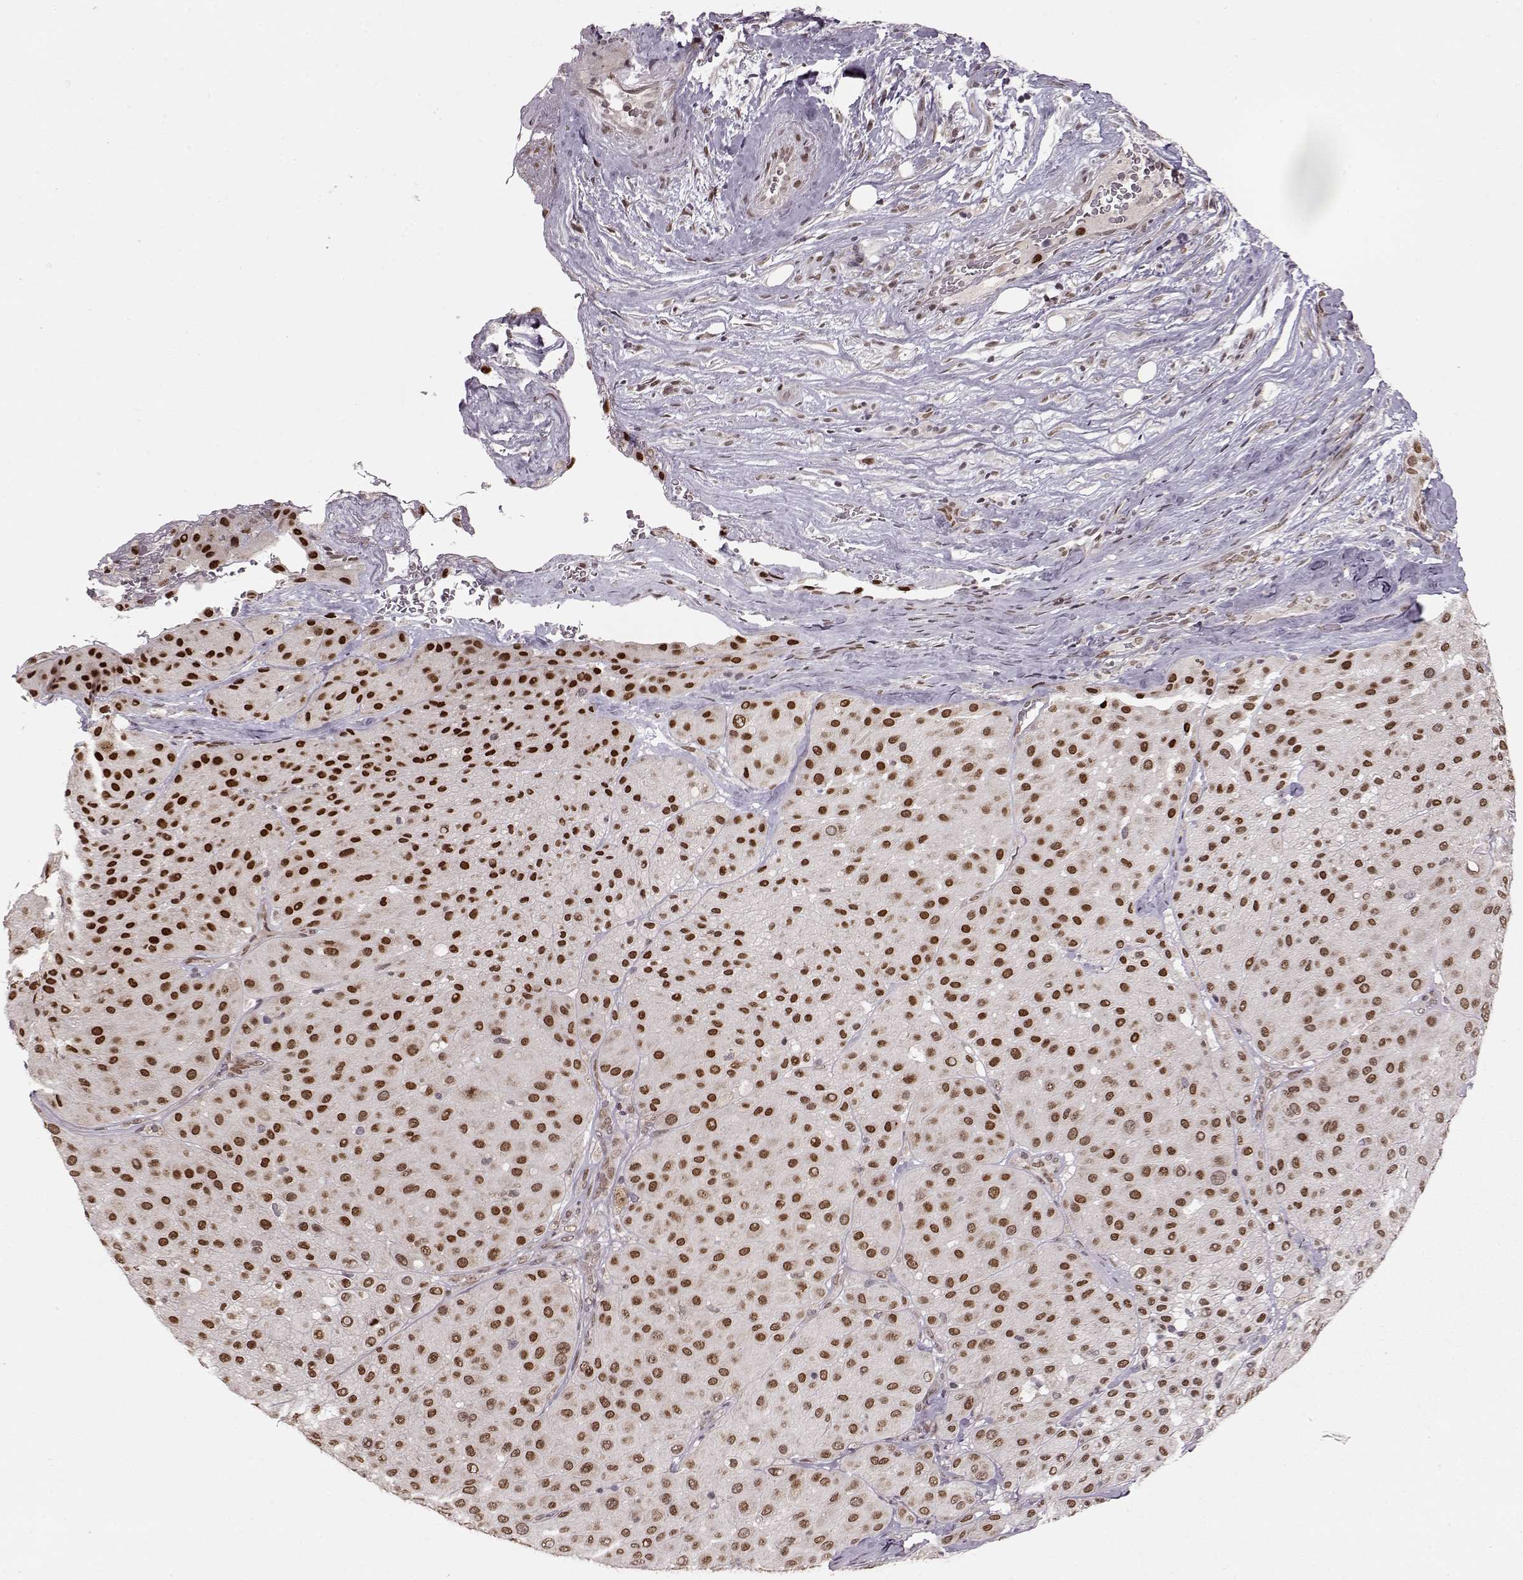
{"staining": {"intensity": "strong", "quantity": ">75%", "location": "nuclear"}, "tissue": "melanoma", "cell_type": "Tumor cells", "image_type": "cancer", "snomed": [{"axis": "morphology", "description": "Malignant melanoma, Metastatic site"}, {"axis": "topography", "description": "Smooth muscle"}], "caption": "Immunohistochemistry (IHC) staining of malignant melanoma (metastatic site), which displays high levels of strong nuclear expression in about >75% of tumor cells indicating strong nuclear protein expression. The staining was performed using DAB (3,3'-diaminobenzidine) (brown) for protein detection and nuclei were counterstained in hematoxylin (blue).", "gene": "RAI1", "patient": {"sex": "male", "age": 41}}